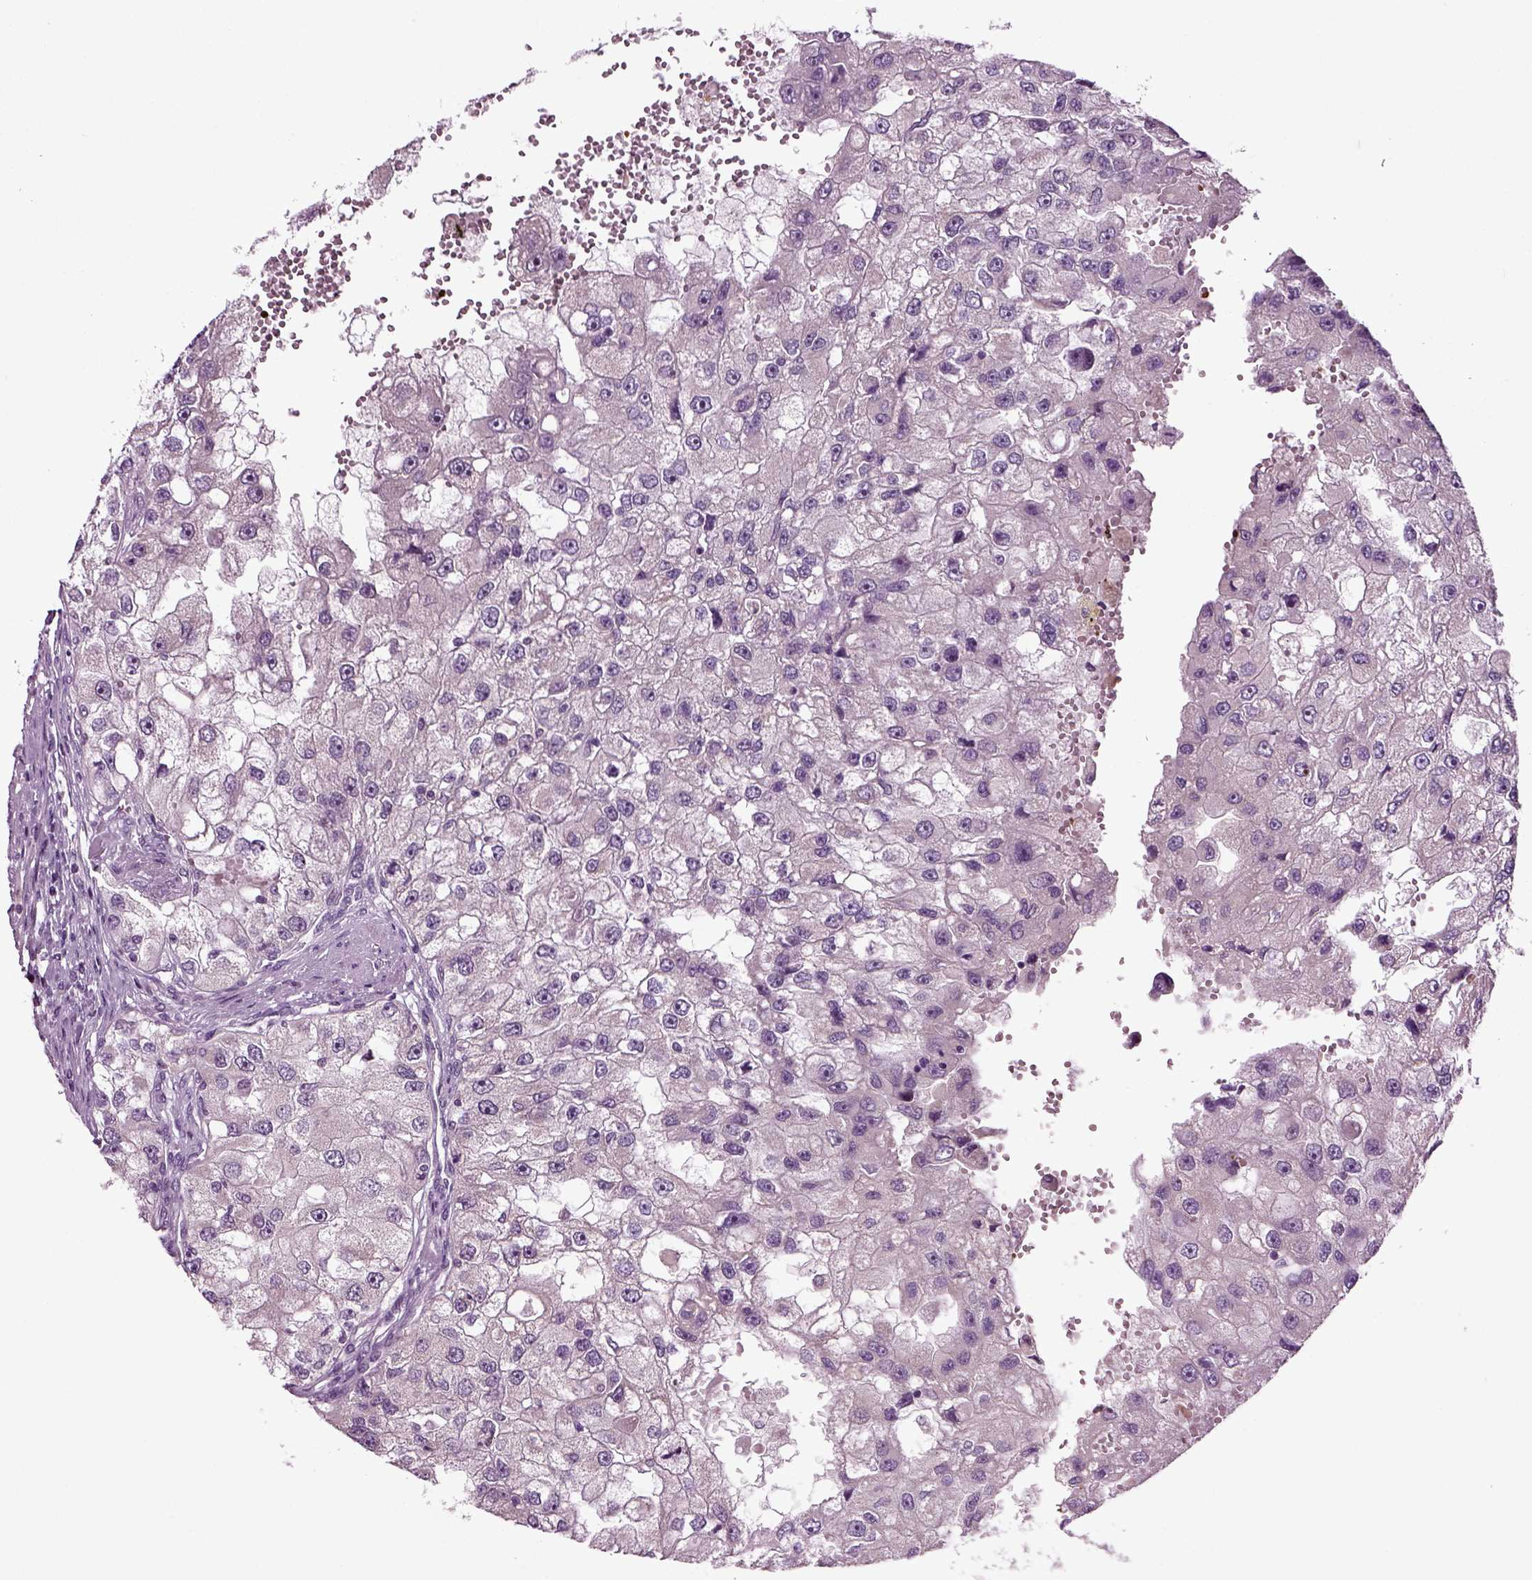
{"staining": {"intensity": "negative", "quantity": "none", "location": "none"}, "tissue": "renal cancer", "cell_type": "Tumor cells", "image_type": "cancer", "snomed": [{"axis": "morphology", "description": "Adenocarcinoma, NOS"}, {"axis": "topography", "description": "Kidney"}], "caption": "Adenocarcinoma (renal) was stained to show a protein in brown. There is no significant expression in tumor cells.", "gene": "SPATA17", "patient": {"sex": "male", "age": 63}}